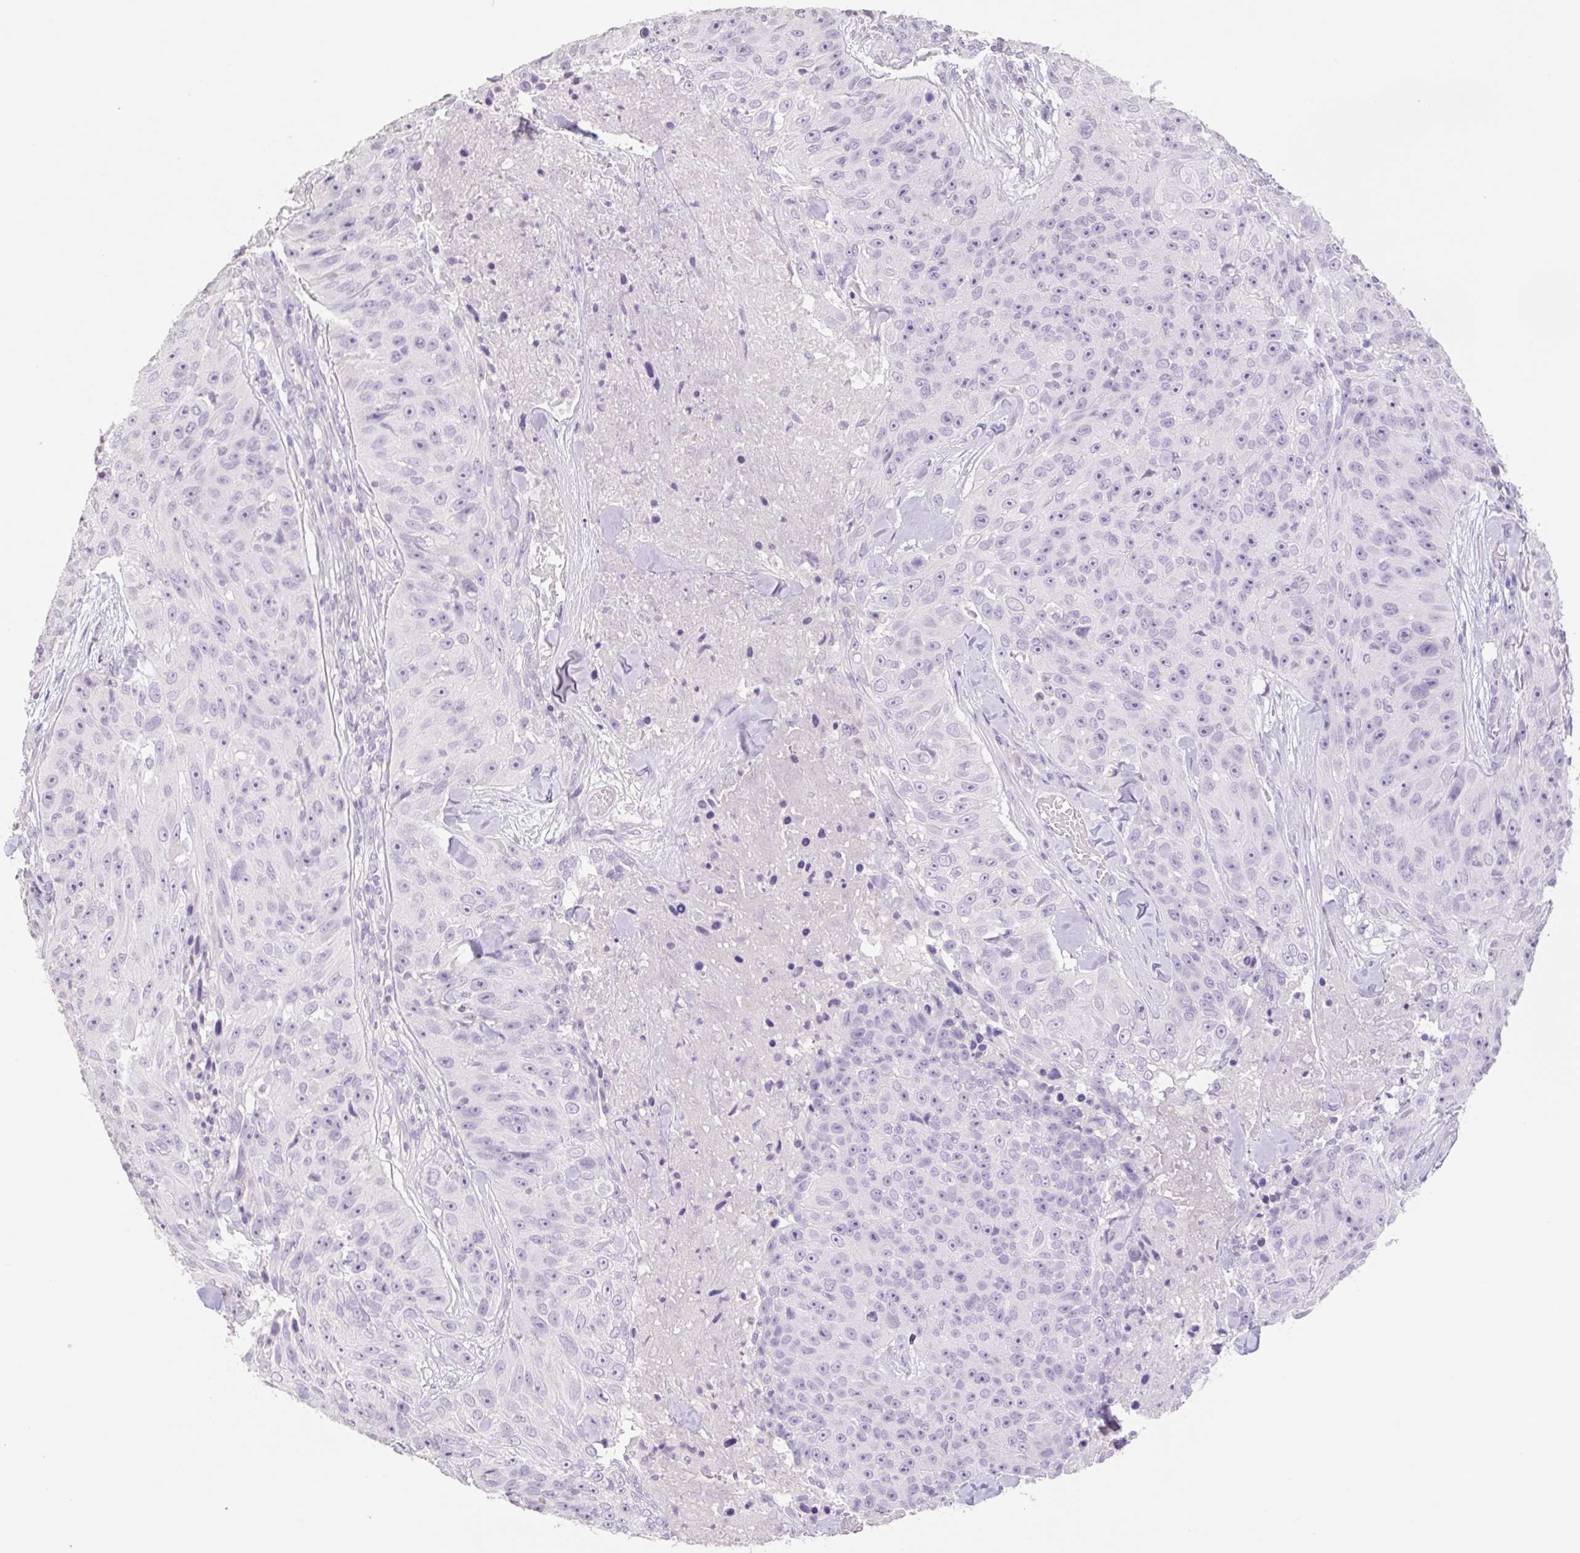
{"staining": {"intensity": "negative", "quantity": "none", "location": "none"}, "tissue": "skin cancer", "cell_type": "Tumor cells", "image_type": "cancer", "snomed": [{"axis": "morphology", "description": "Squamous cell carcinoma, NOS"}, {"axis": "topography", "description": "Skin"}], "caption": "Immunohistochemistry histopathology image of neoplastic tissue: squamous cell carcinoma (skin) stained with DAB shows no significant protein expression in tumor cells.", "gene": "HCRTR2", "patient": {"sex": "female", "age": 87}}